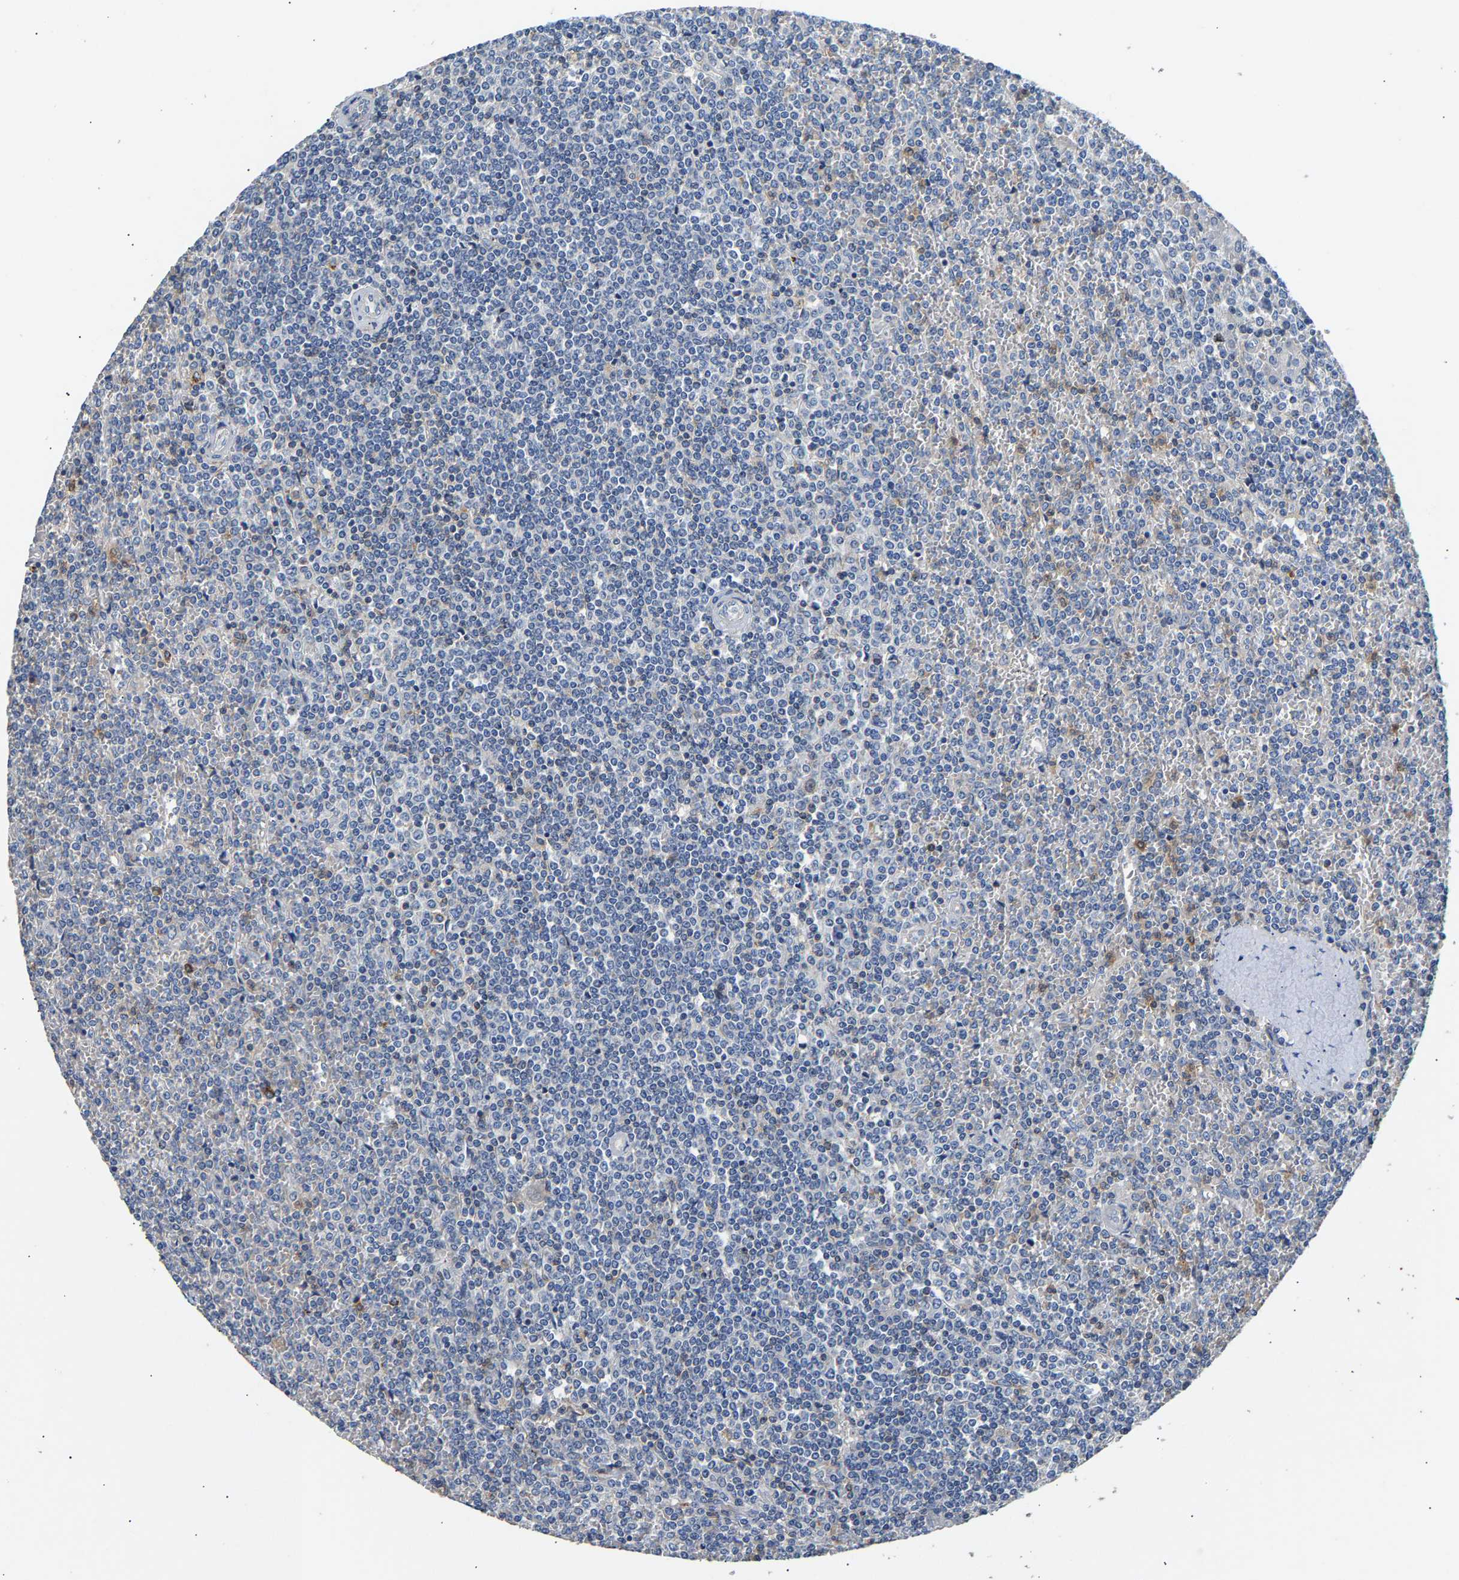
{"staining": {"intensity": "negative", "quantity": "none", "location": "none"}, "tissue": "lymphoma", "cell_type": "Tumor cells", "image_type": "cancer", "snomed": [{"axis": "morphology", "description": "Malignant lymphoma, non-Hodgkin's type, Low grade"}, {"axis": "topography", "description": "Spleen"}], "caption": "High power microscopy image of an immunohistochemistry photomicrograph of low-grade malignant lymphoma, non-Hodgkin's type, revealing no significant expression in tumor cells.", "gene": "CCDC171", "patient": {"sex": "female", "age": 19}}